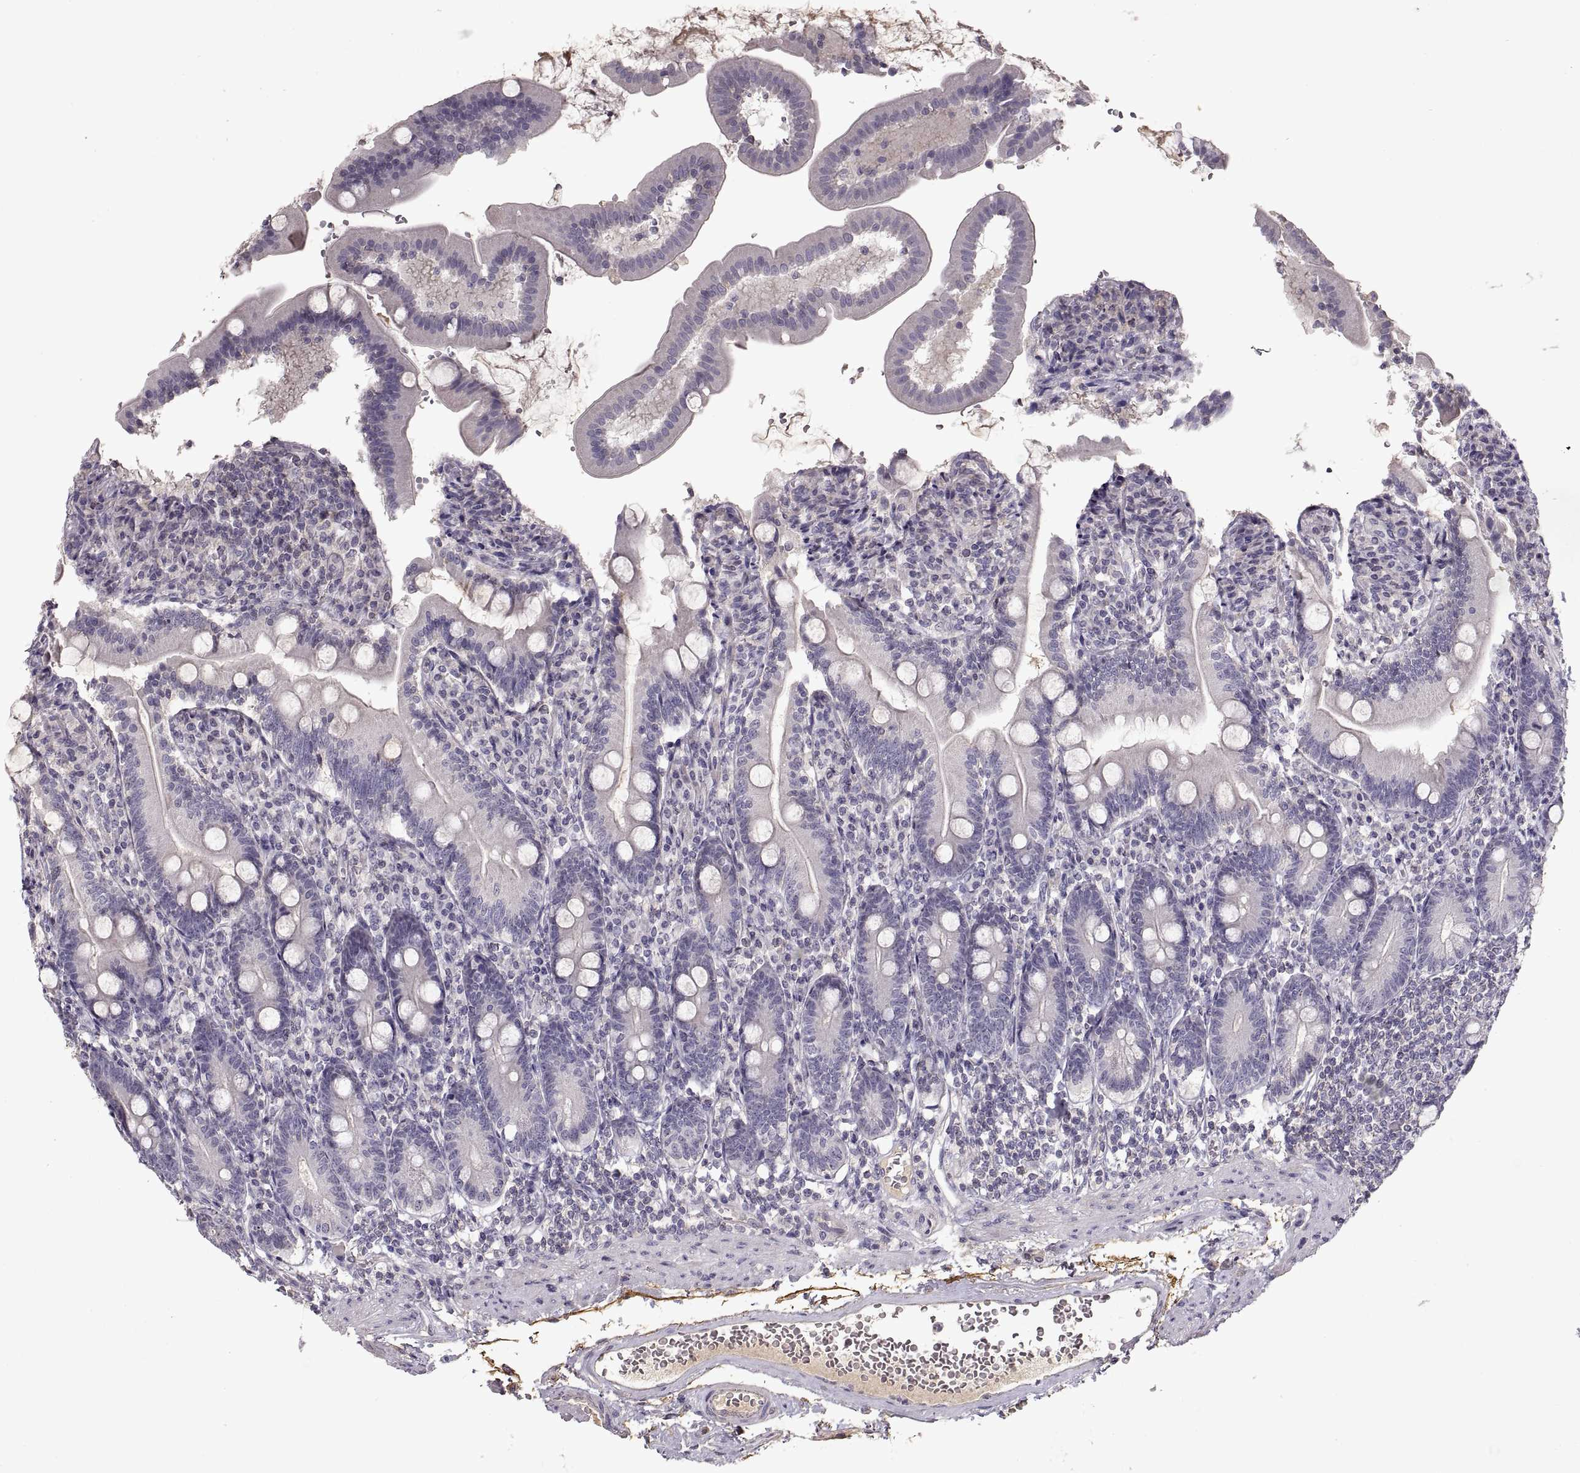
{"staining": {"intensity": "negative", "quantity": "none", "location": "none"}, "tissue": "duodenum", "cell_type": "Glandular cells", "image_type": "normal", "snomed": [{"axis": "morphology", "description": "Normal tissue, NOS"}, {"axis": "topography", "description": "Duodenum"}], "caption": "Protein analysis of unremarkable duodenum reveals no significant expression in glandular cells.", "gene": "ADAM11", "patient": {"sex": "female", "age": 67}}